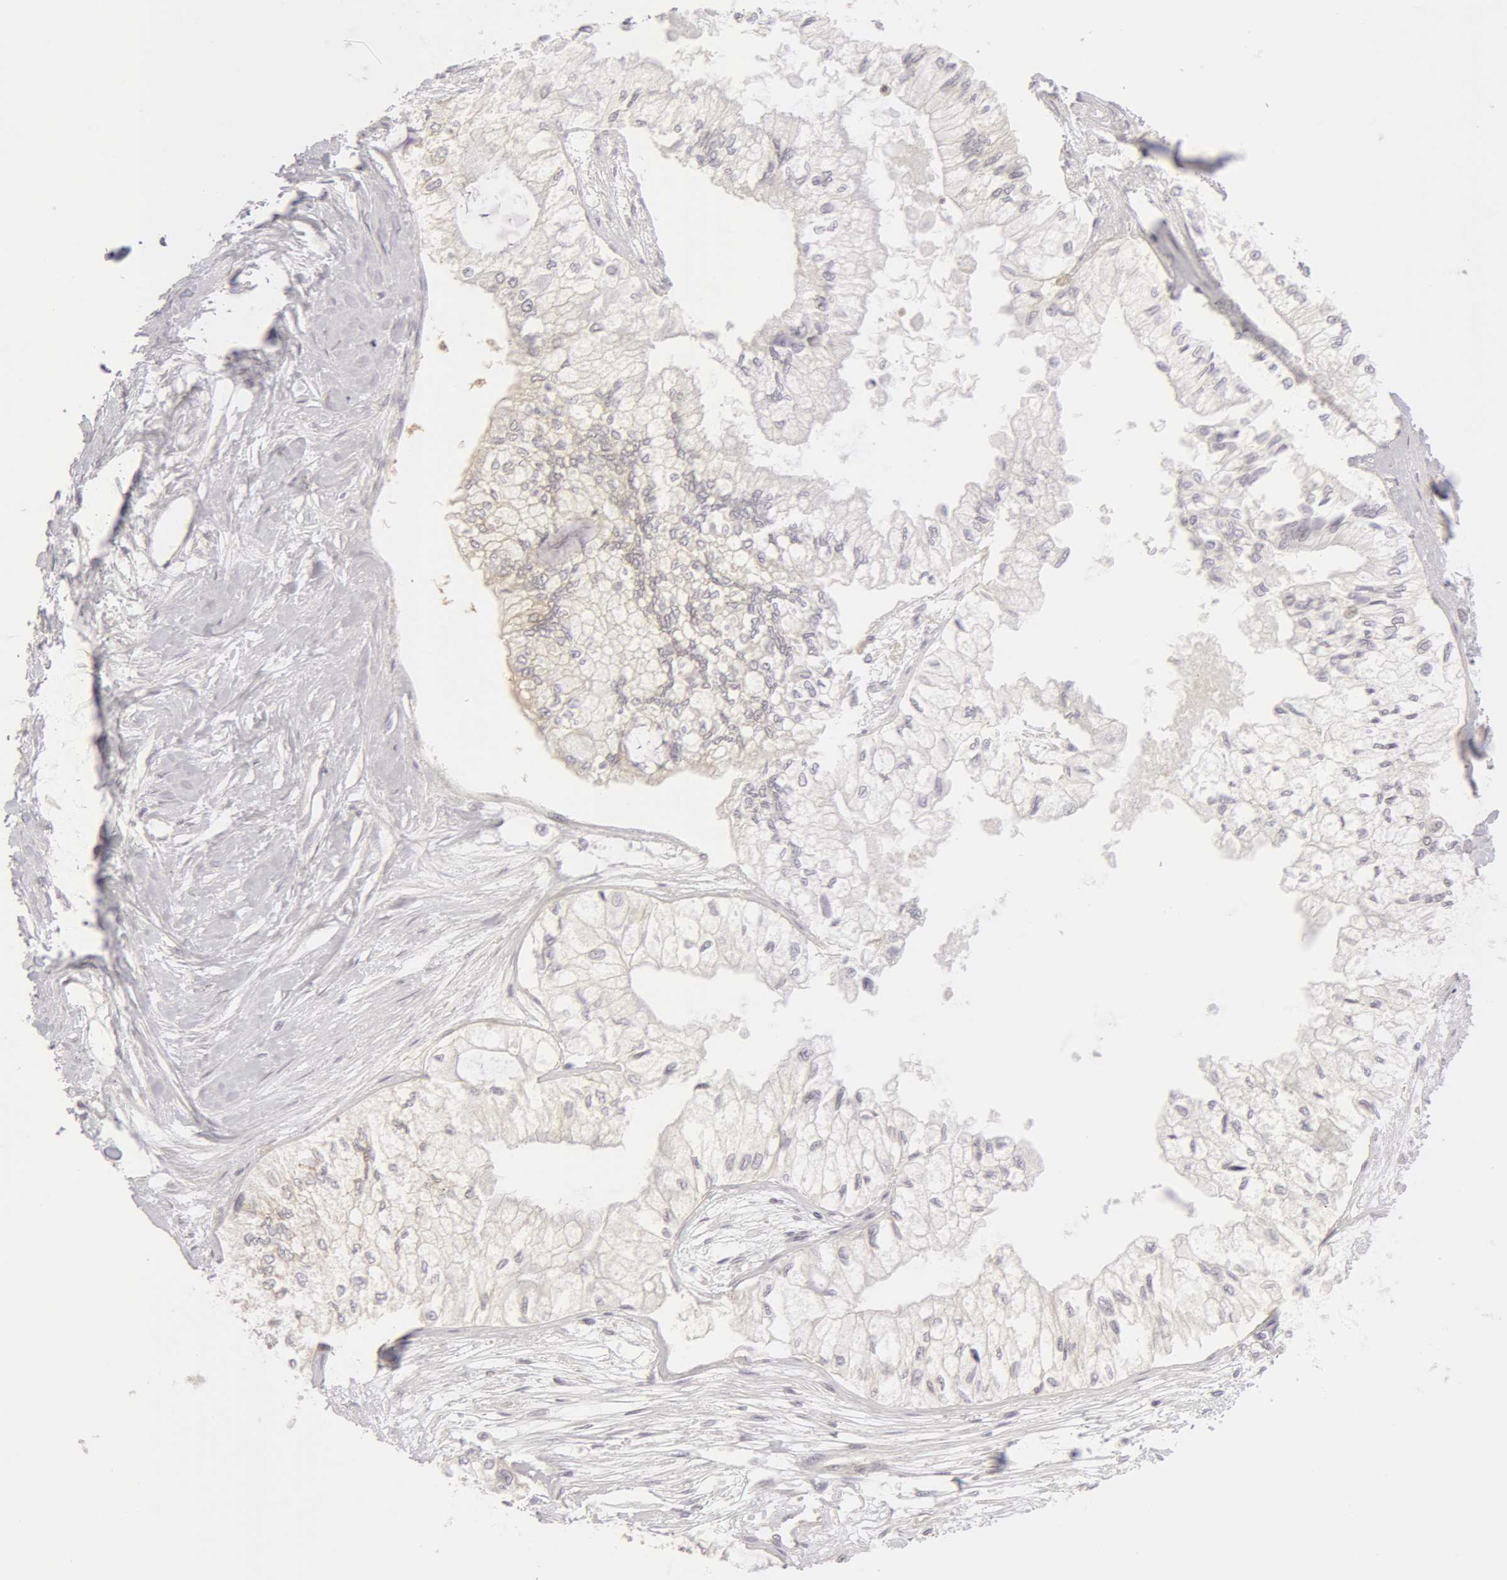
{"staining": {"intensity": "weak", "quantity": "25%-75%", "location": "cytoplasmic/membranous"}, "tissue": "pancreatic cancer", "cell_type": "Tumor cells", "image_type": "cancer", "snomed": [{"axis": "morphology", "description": "Adenocarcinoma, NOS"}, {"axis": "topography", "description": "Pancreas"}], "caption": "Weak cytoplasmic/membranous protein staining is appreciated in approximately 25%-75% of tumor cells in pancreatic adenocarcinoma. (DAB IHC with brightfield microscopy, high magnification).", "gene": "ADAM10", "patient": {"sex": "male", "age": 79}}